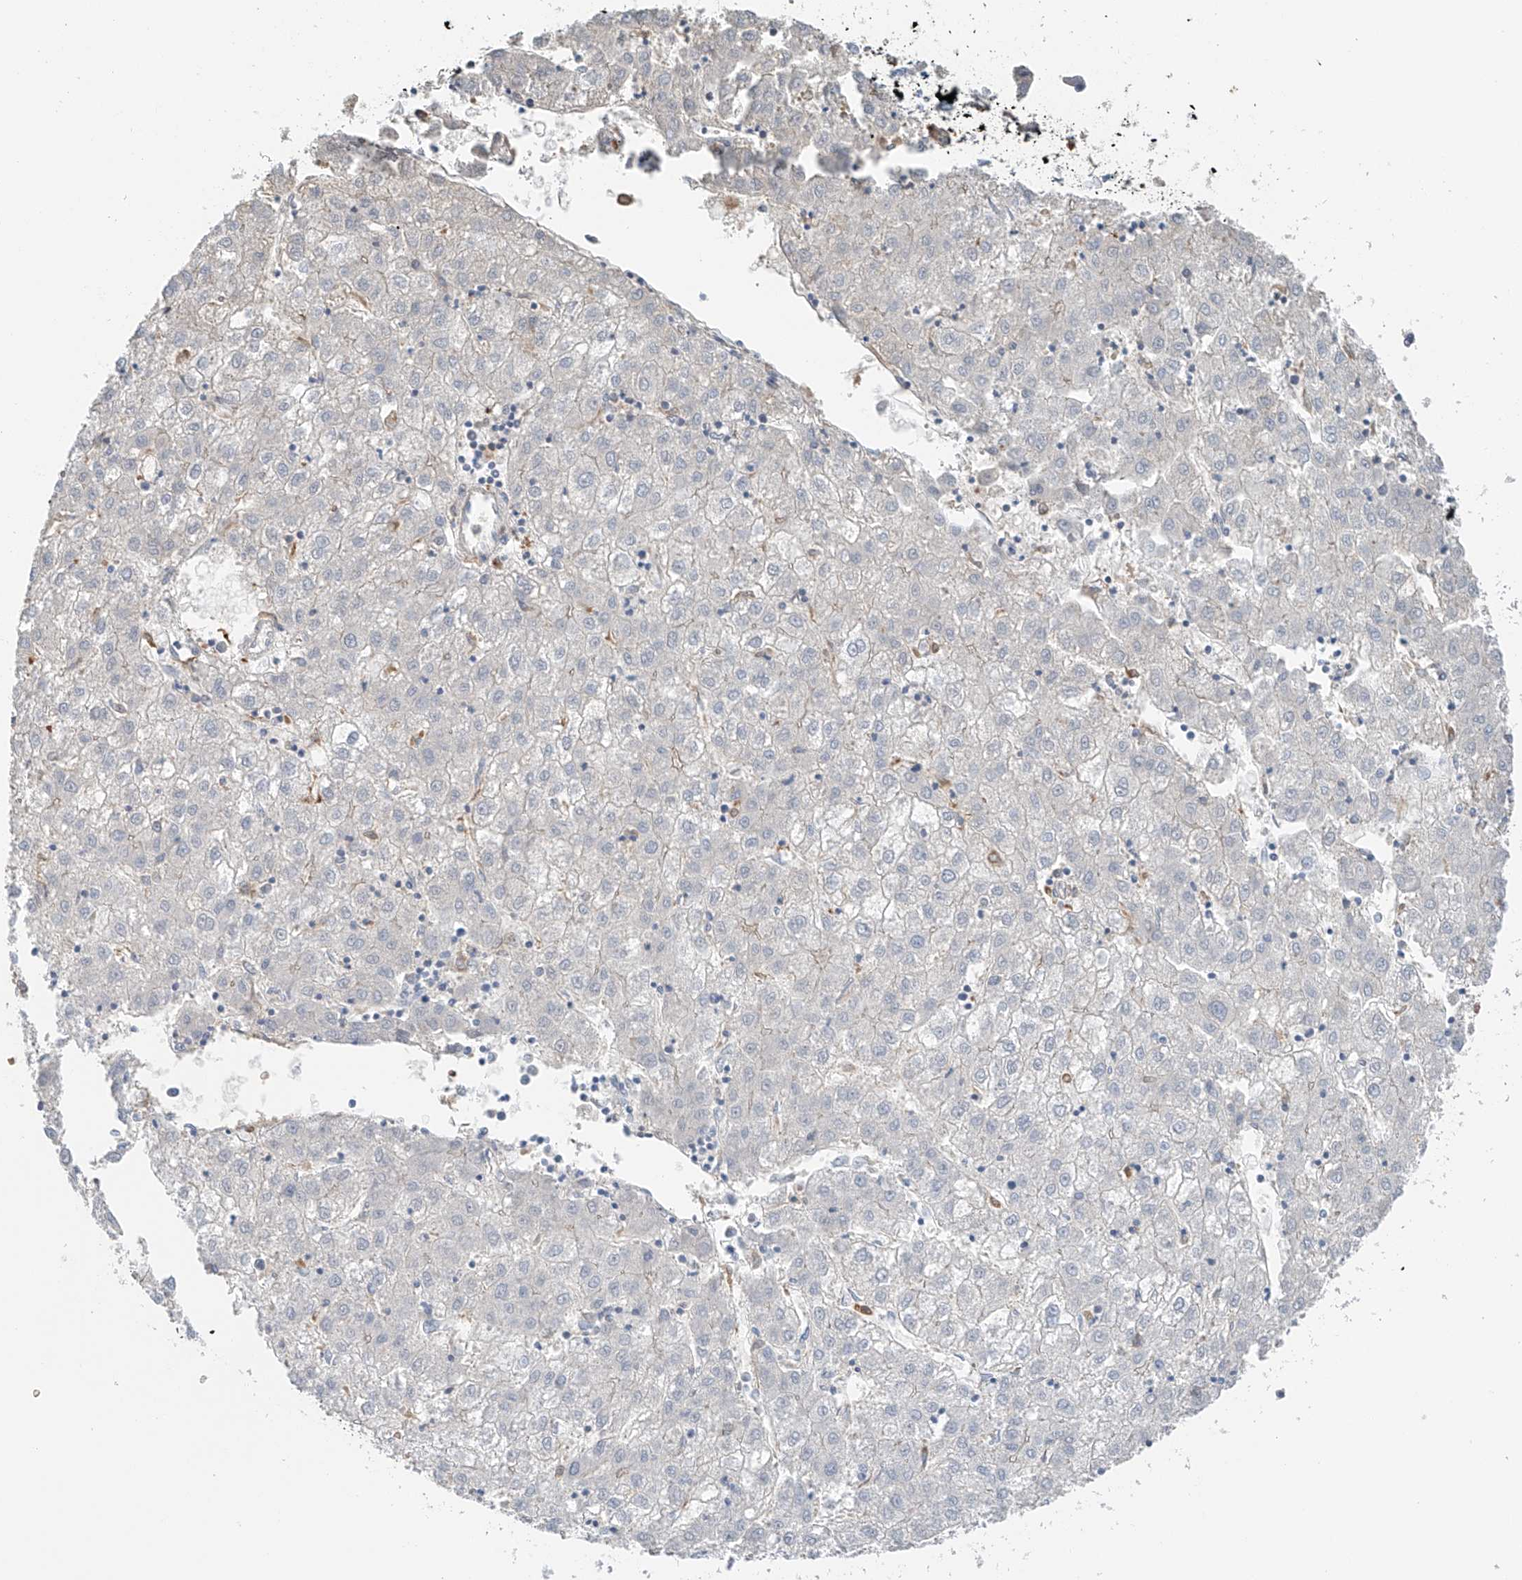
{"staining": {"intensity": "negative", "quantity": "none", "location": "none"}, "tissue": "liver cancer", "cell_type": "Tumor cells", "image_type": "cancer", "snomed": [{"axis": "morphology", "description": "Carcinoma, Hepatocellular, NOS"}, {"axis": "topography", "description": "Liver"}], "caption": "A micrograph of liver hepatocellular carcinoma stained for a protein shows no brown staining in tumor cells.", "gene": "TBXAS1", "patient": {"sex": "male", "age": 72}}